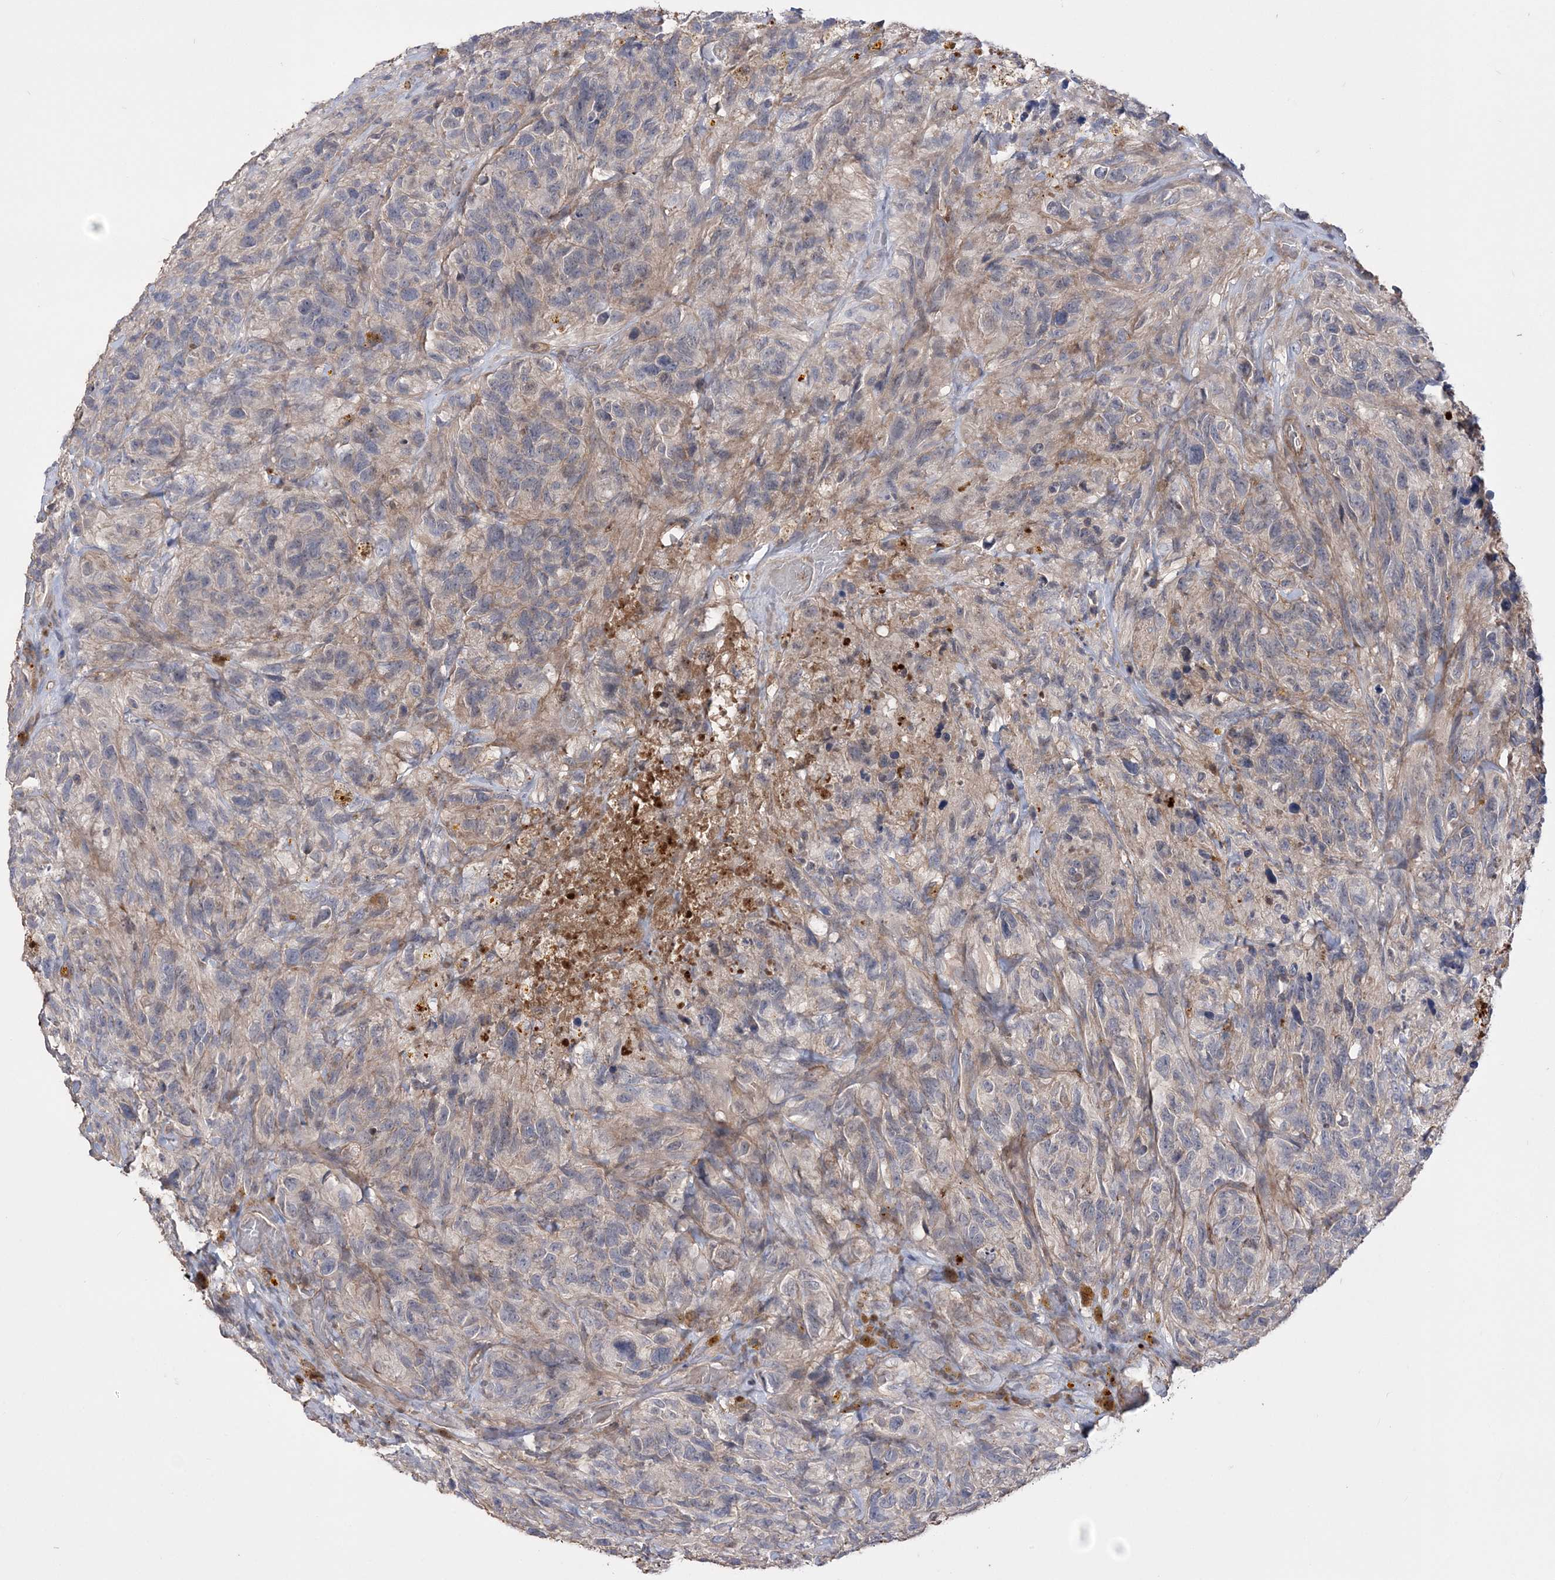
{"staining": {"intensity": "negative", "quantity": "none", "location": "none"}, "tissue": "glioma", "cell_type": "Tumor cells", "image_type": "cancer", "snomed": [{"axis": "morphology", "description": "Glioma, malignant, High grade"}, {"axis": "topography", "description": "Brain"}], "caption": "A histopathology image of glioma stained for a protein demonstrates no brown staining in tumor cells.", "gene": "SLFN14", "patient": {"sex": "male", "age": 69}}